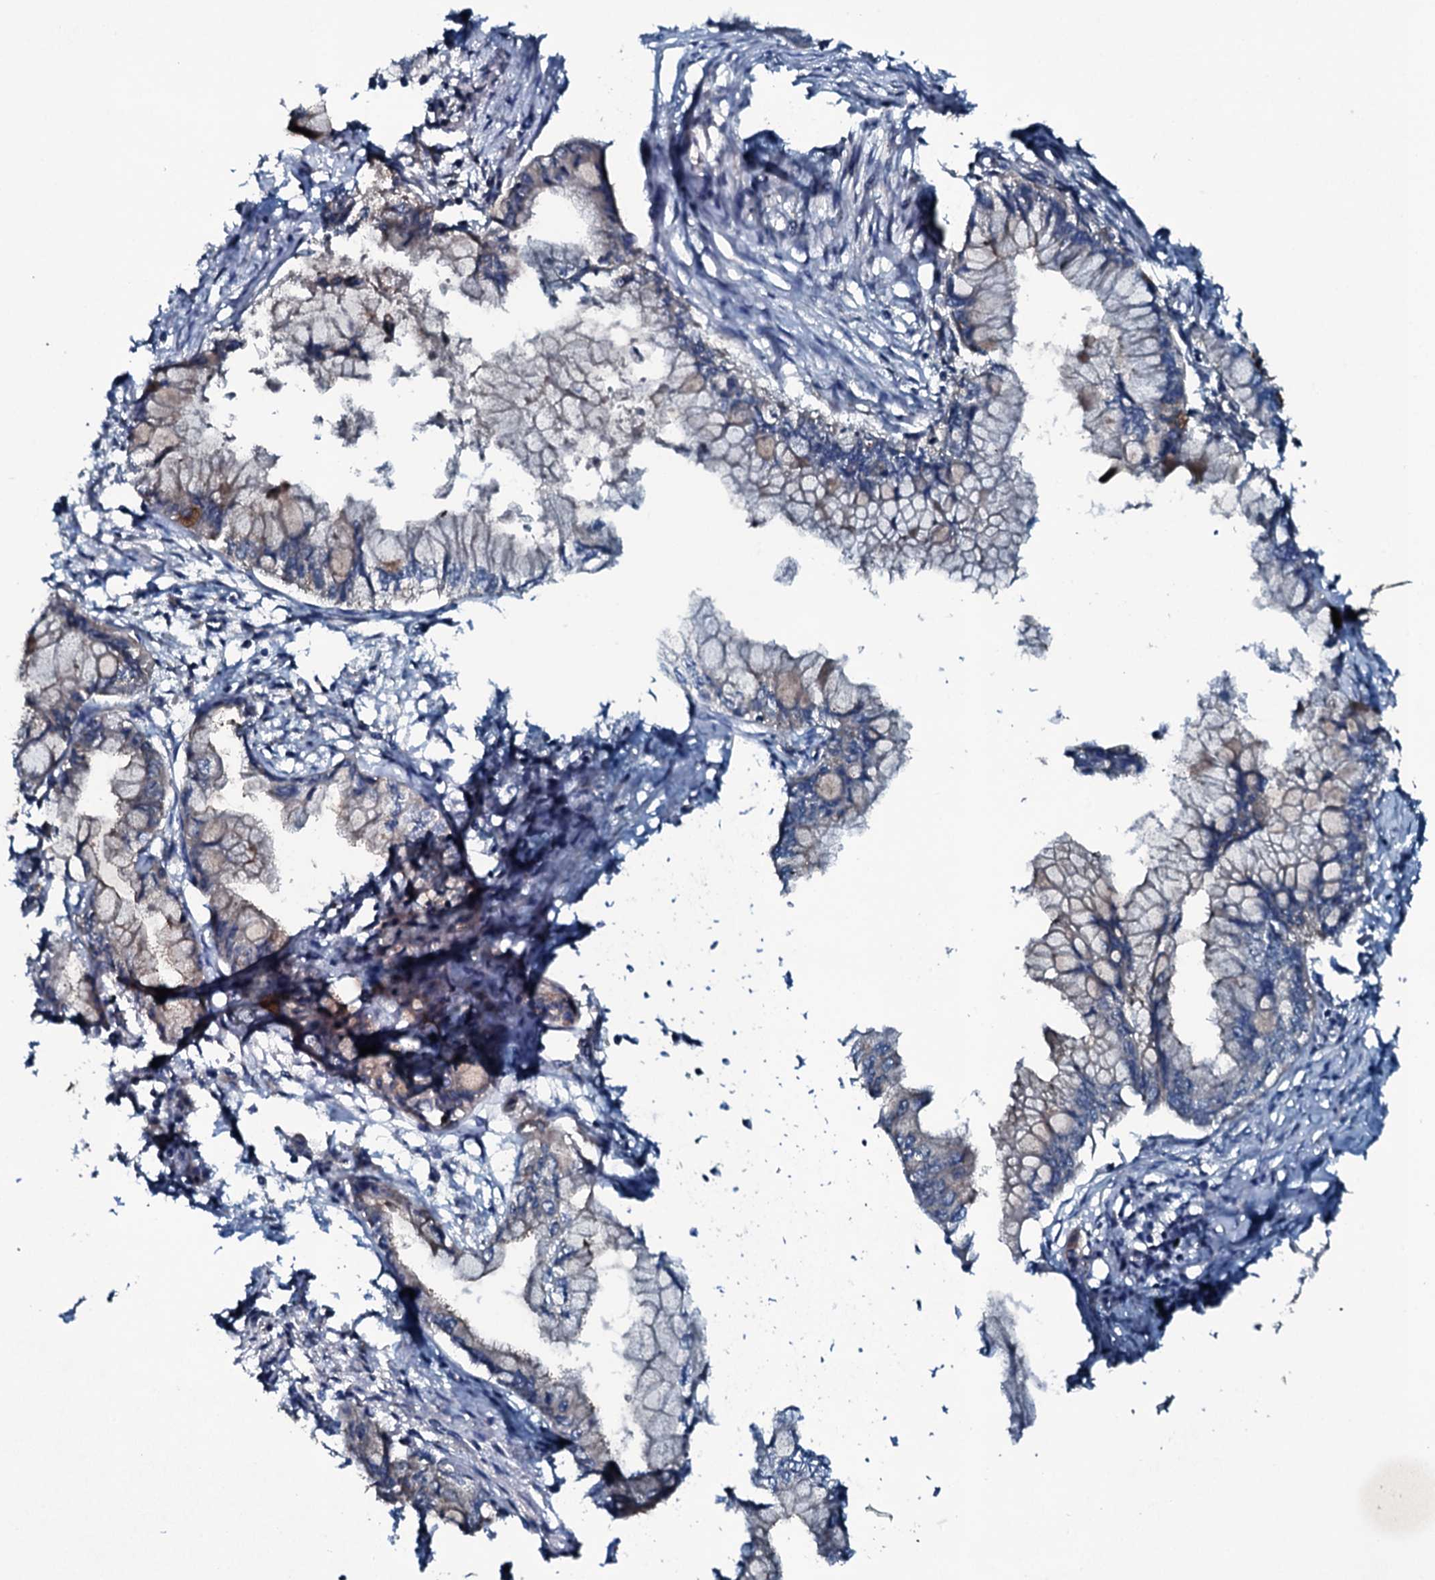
{"staining": {"intensity": "negative", "quantity": "none", "location": "none"}, "tissue": "pancreatic cancer", "cell_type": "Tumor cells", "image_type": "cancer", "snomed": [{"axis": "morphology", "description": "Adenocarcinoma, NOS"}, {"axis": "topography", "description": "Pancreas"}], "caption": "Immunohistochemistry (IHC) micrograph of neoplastic tissue: human pancreatic adenocarcinoma stained with DAB exhibits no significant protein expression in tumor cells. The staining was performed using DAB (3,3'-diaminobenzidine) to visualize the protein expression in brown, while the nuclei were stained in blue with hematoxylin (Magnification: 20x).", "gene": "TRIM7", "patient": {"sex": "male", "age": 48}}